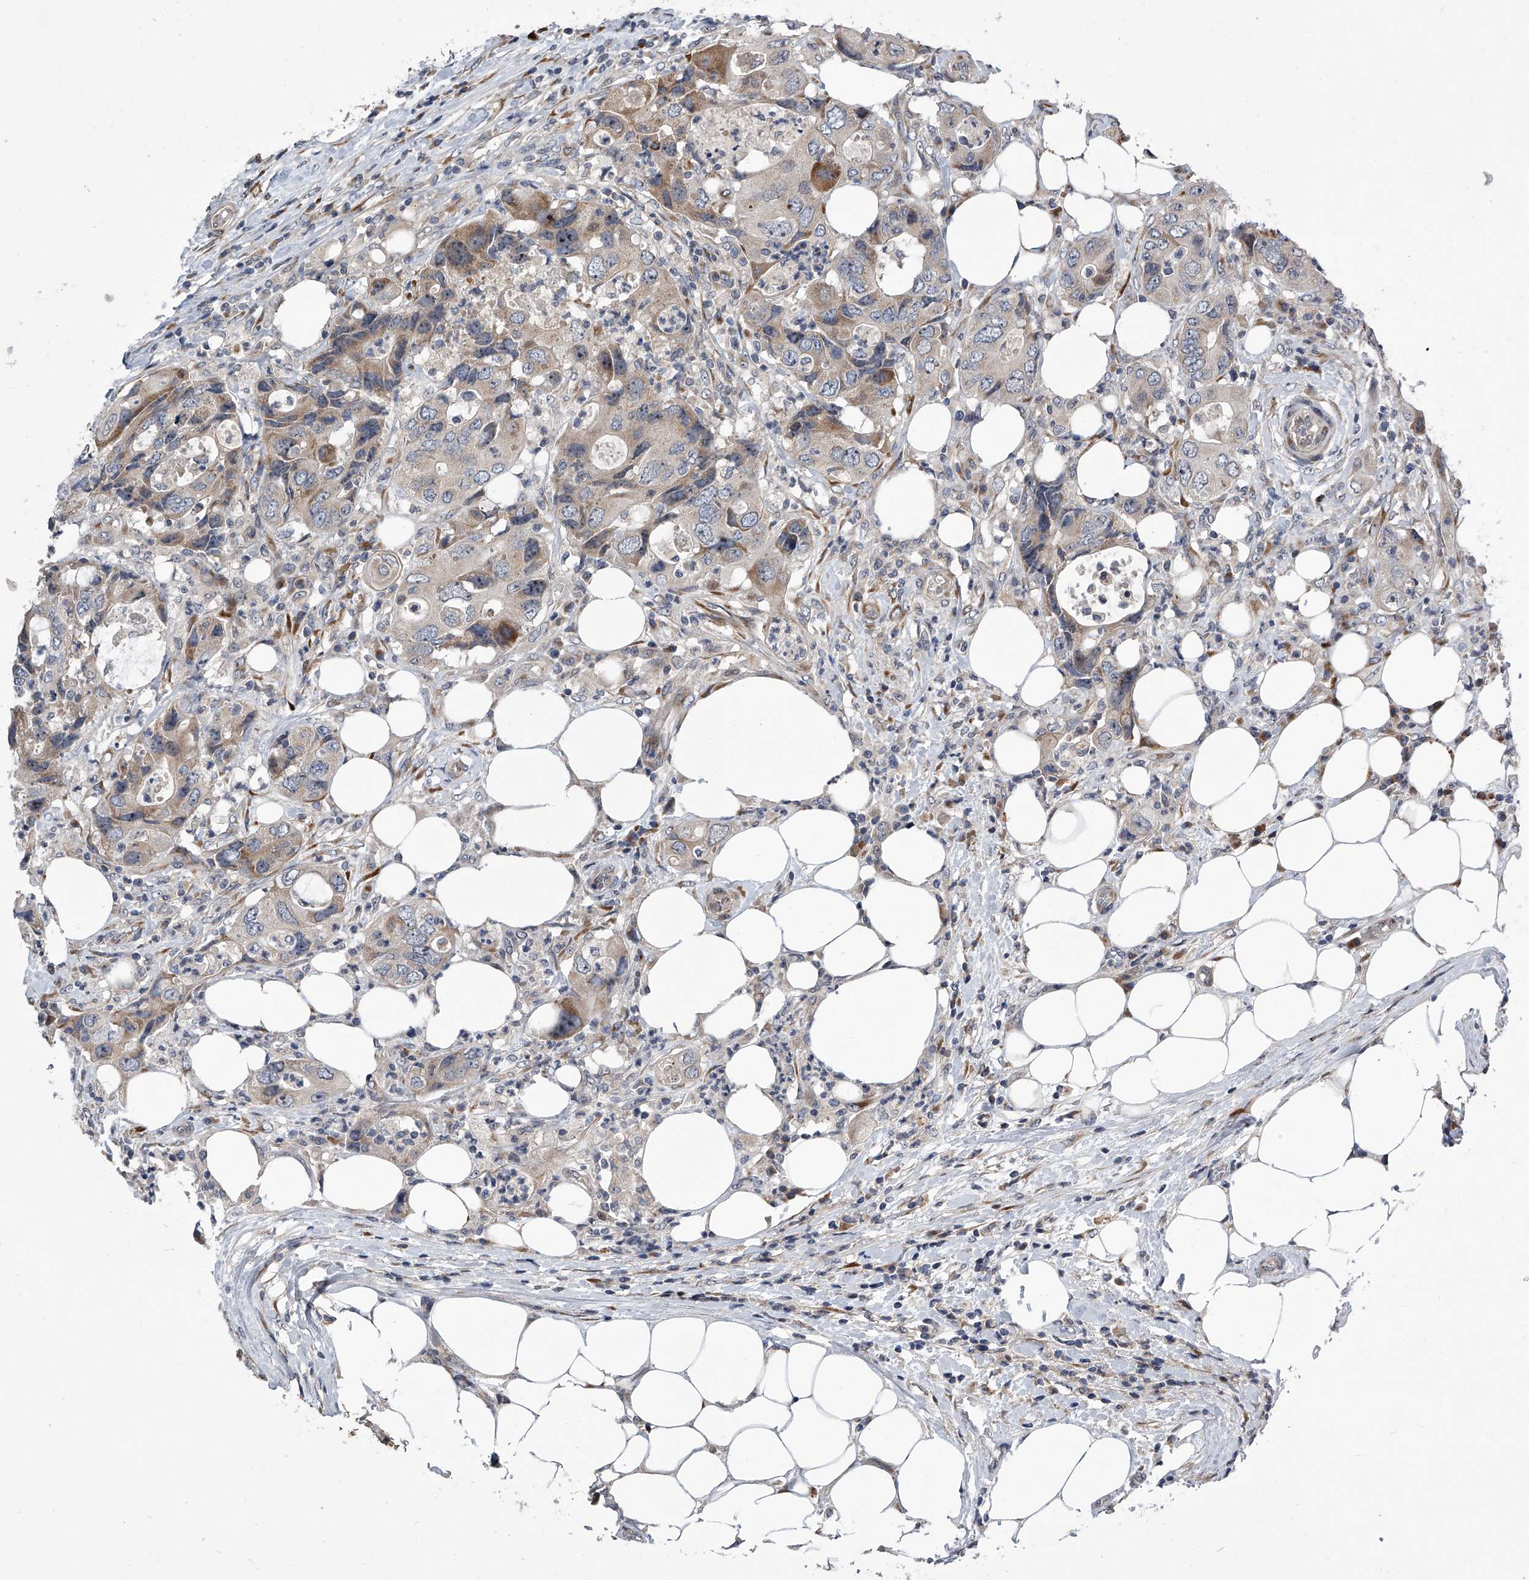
{"staining": {"intensity": "moderate", "quantity": "<25%", "location": "cytoplasmic/membranous"}, "tissue": "colorectal cancer", "cell_type": "Tumor cells", "image_type": "cancer", "snomed": [{"axis": "morphology", "description": "Adenocarcinoma, NOS"}, {"axis": "topography", "description": "Colon"}], "caption": "About <25% of tumor cells in colorectal cancer reveal moderate cytoplasmic/membranous protein expression as visualized by brown immunohistochemical staining.", "gene": "DLGAP2", "patient": {"sex": "male", "age": 71}}